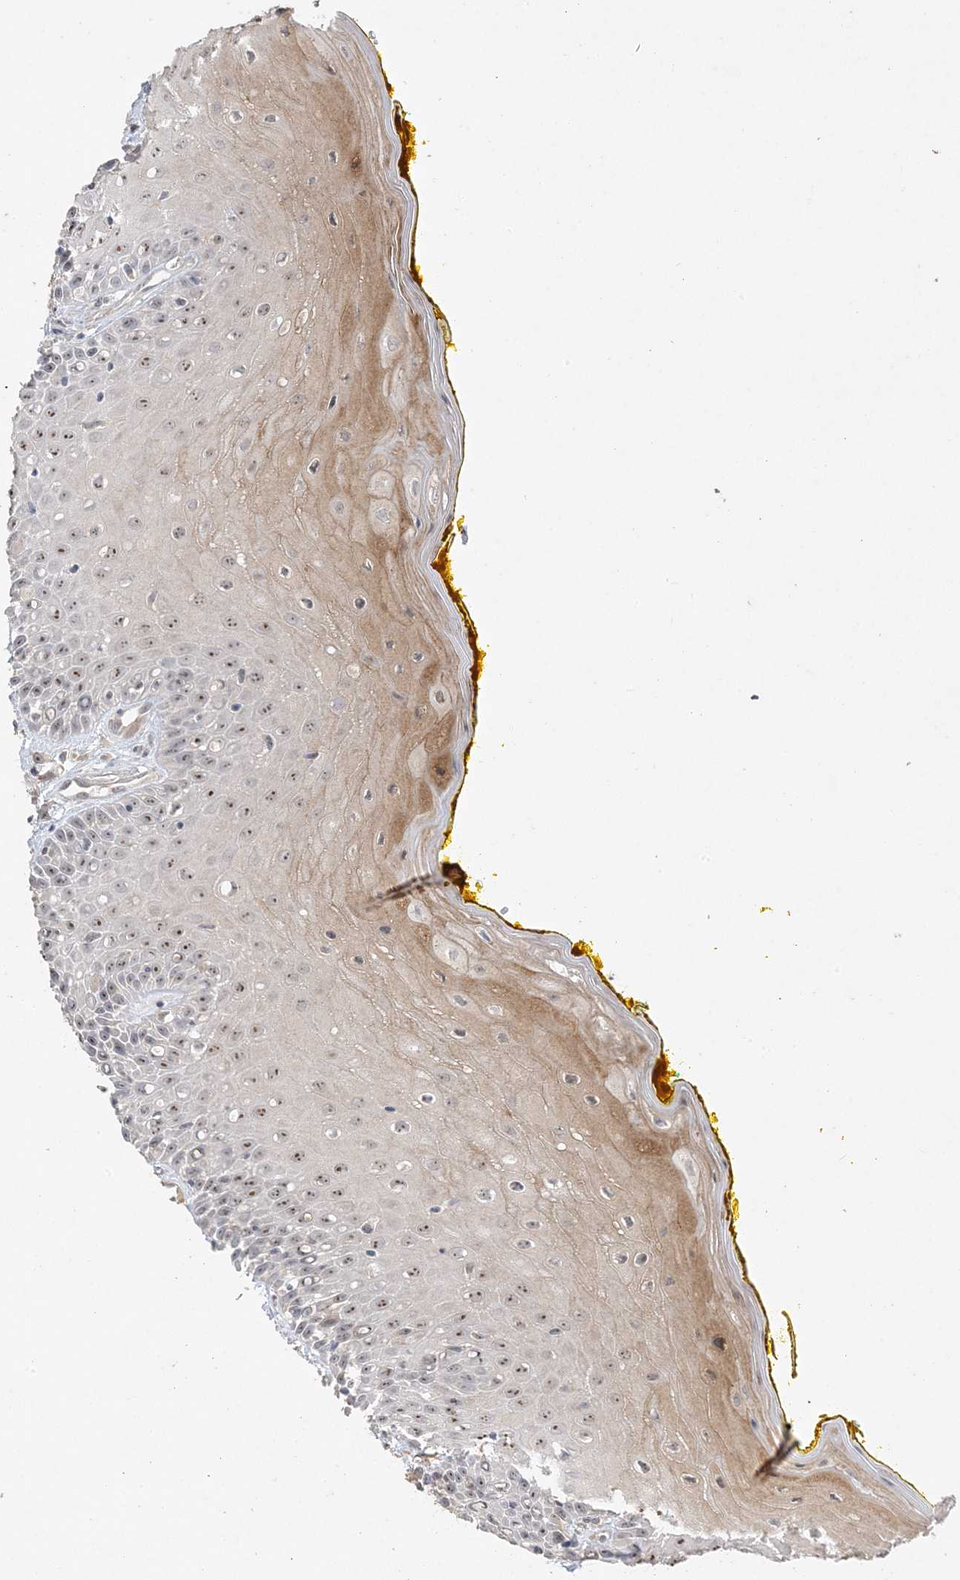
{"staining": {"intensity": "moderate", "quantity": ">75%", "location": "cytoplasmic/membranous,nuclear"}, "tissue": "oral mucosa", "cell_type": "Squamous epithelial cells", "image_type": "normal", "snomed": [{"axis": "morphology", "description": "Normal tissue, NOS"}, {"axis": "morphology", "description": "Squamous cell carcinoma, NOS"}, {"axis": "topography", "description": "Oral tissue"}, {"axis": "topography", "description": "Head-Neck"}], "caption": "Immunohistochemical staining of benign human oral mucosa shows moderate cytoplasmic/membranous,nuclear protein staining in about >75% of squamous epithelial cells.", "gene": "DDX18", "patient": {"sex": "female", "age": 70}}